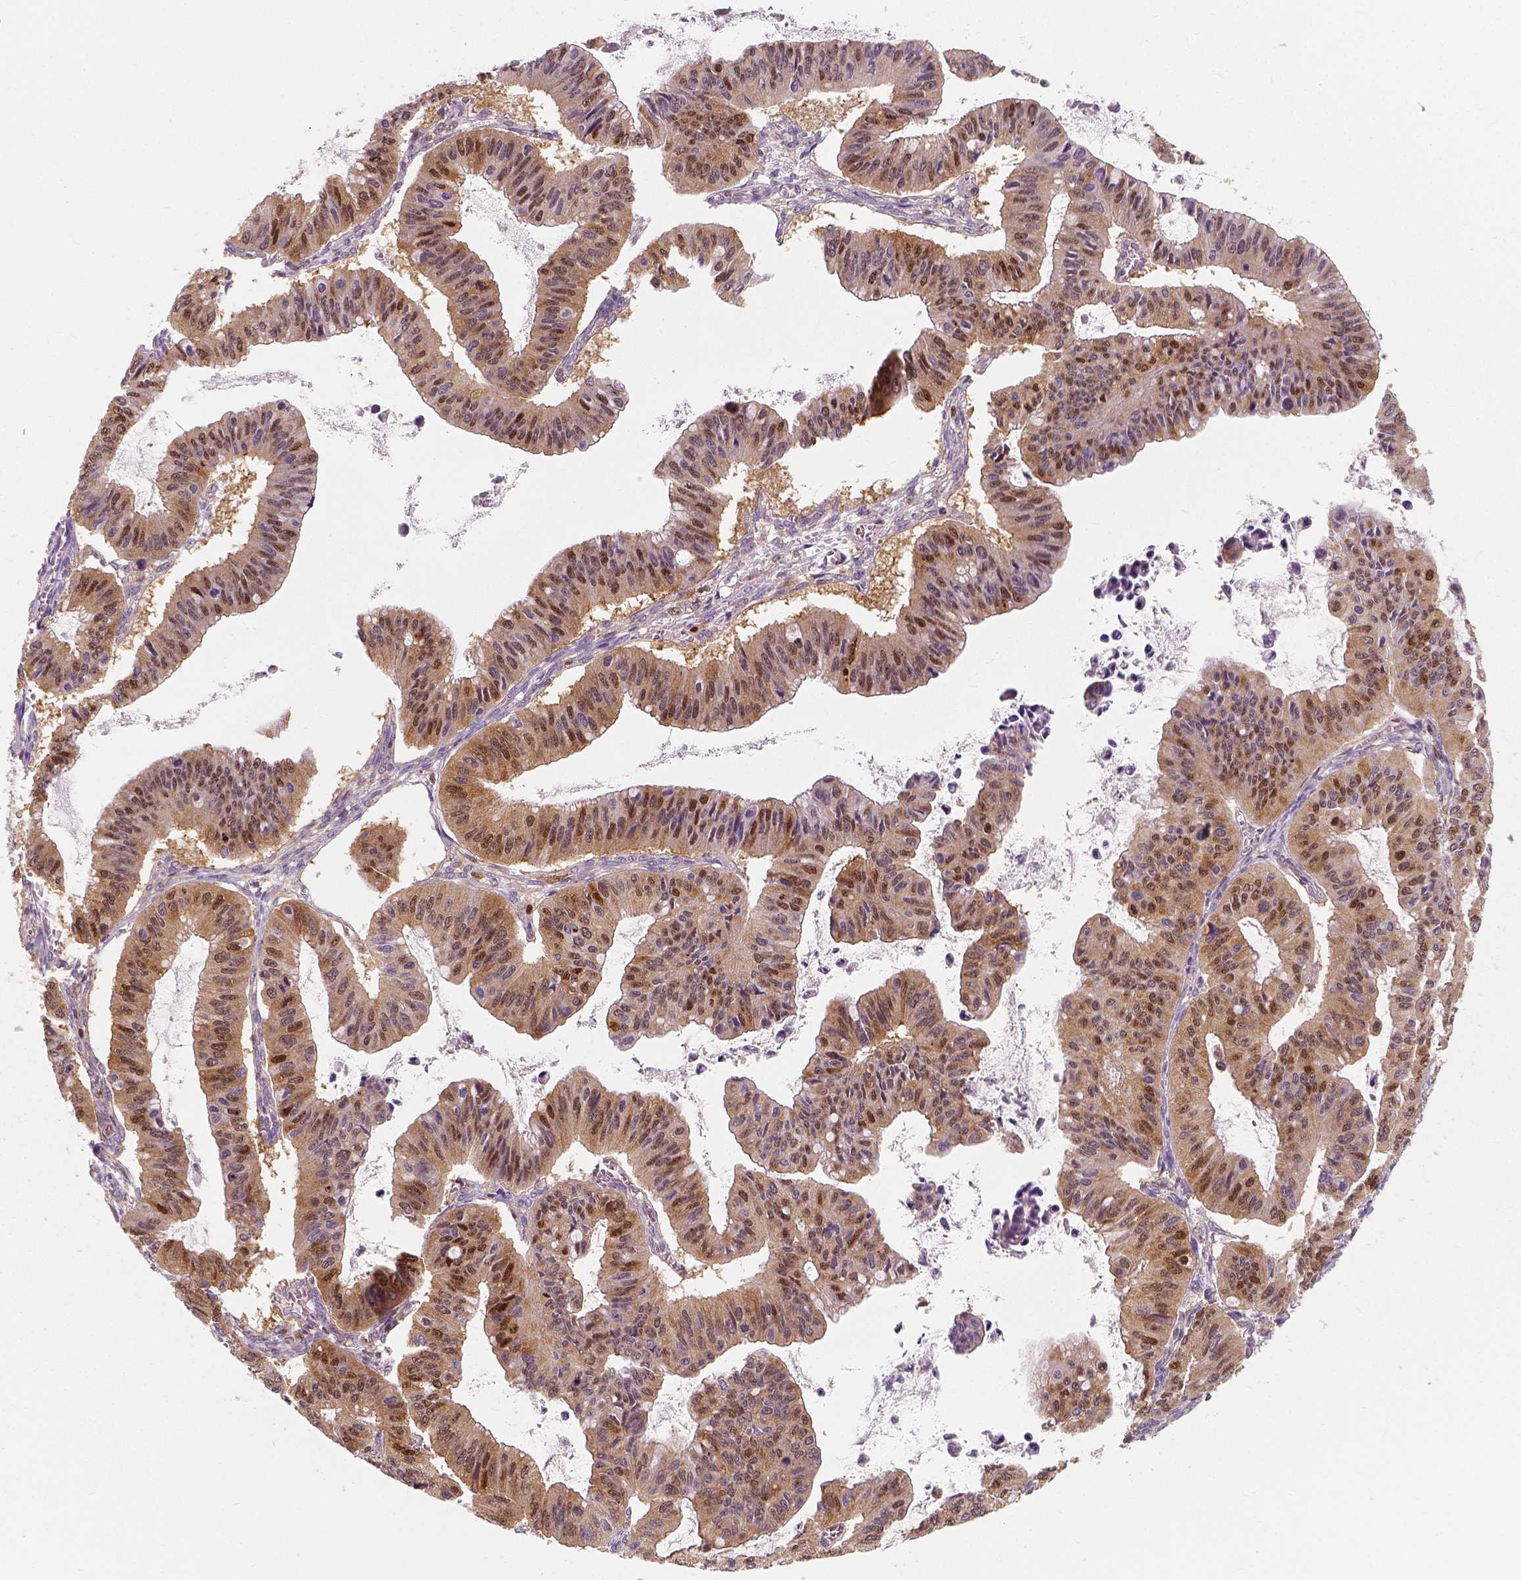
{"staining": {"intensity": "moderate", "quantity": "25%-75%", "location": "cytoplasmic/membranous,nuclear"}, "tissue": "ovarian cancer", "cell_type": "Tumor cells", "image_type": "cancer", "snomed": [{"axis": "morphology", "description": "Cystadenocarcinoma, mucinous, NOS"}, {"axis": "topography", "description": "Ovary"}], "caption": "This histopathology image demonstrates ovarian cancer stained with immunohistochemistry to label a protein in brown. The cytoplasmic/membranous and nuclear of tumor cells show moderate positivity for the protein. Nuclei are counter-stained blue.", "gene": "SQSTM1", "patient": {"sex": "female", "age": 72}}